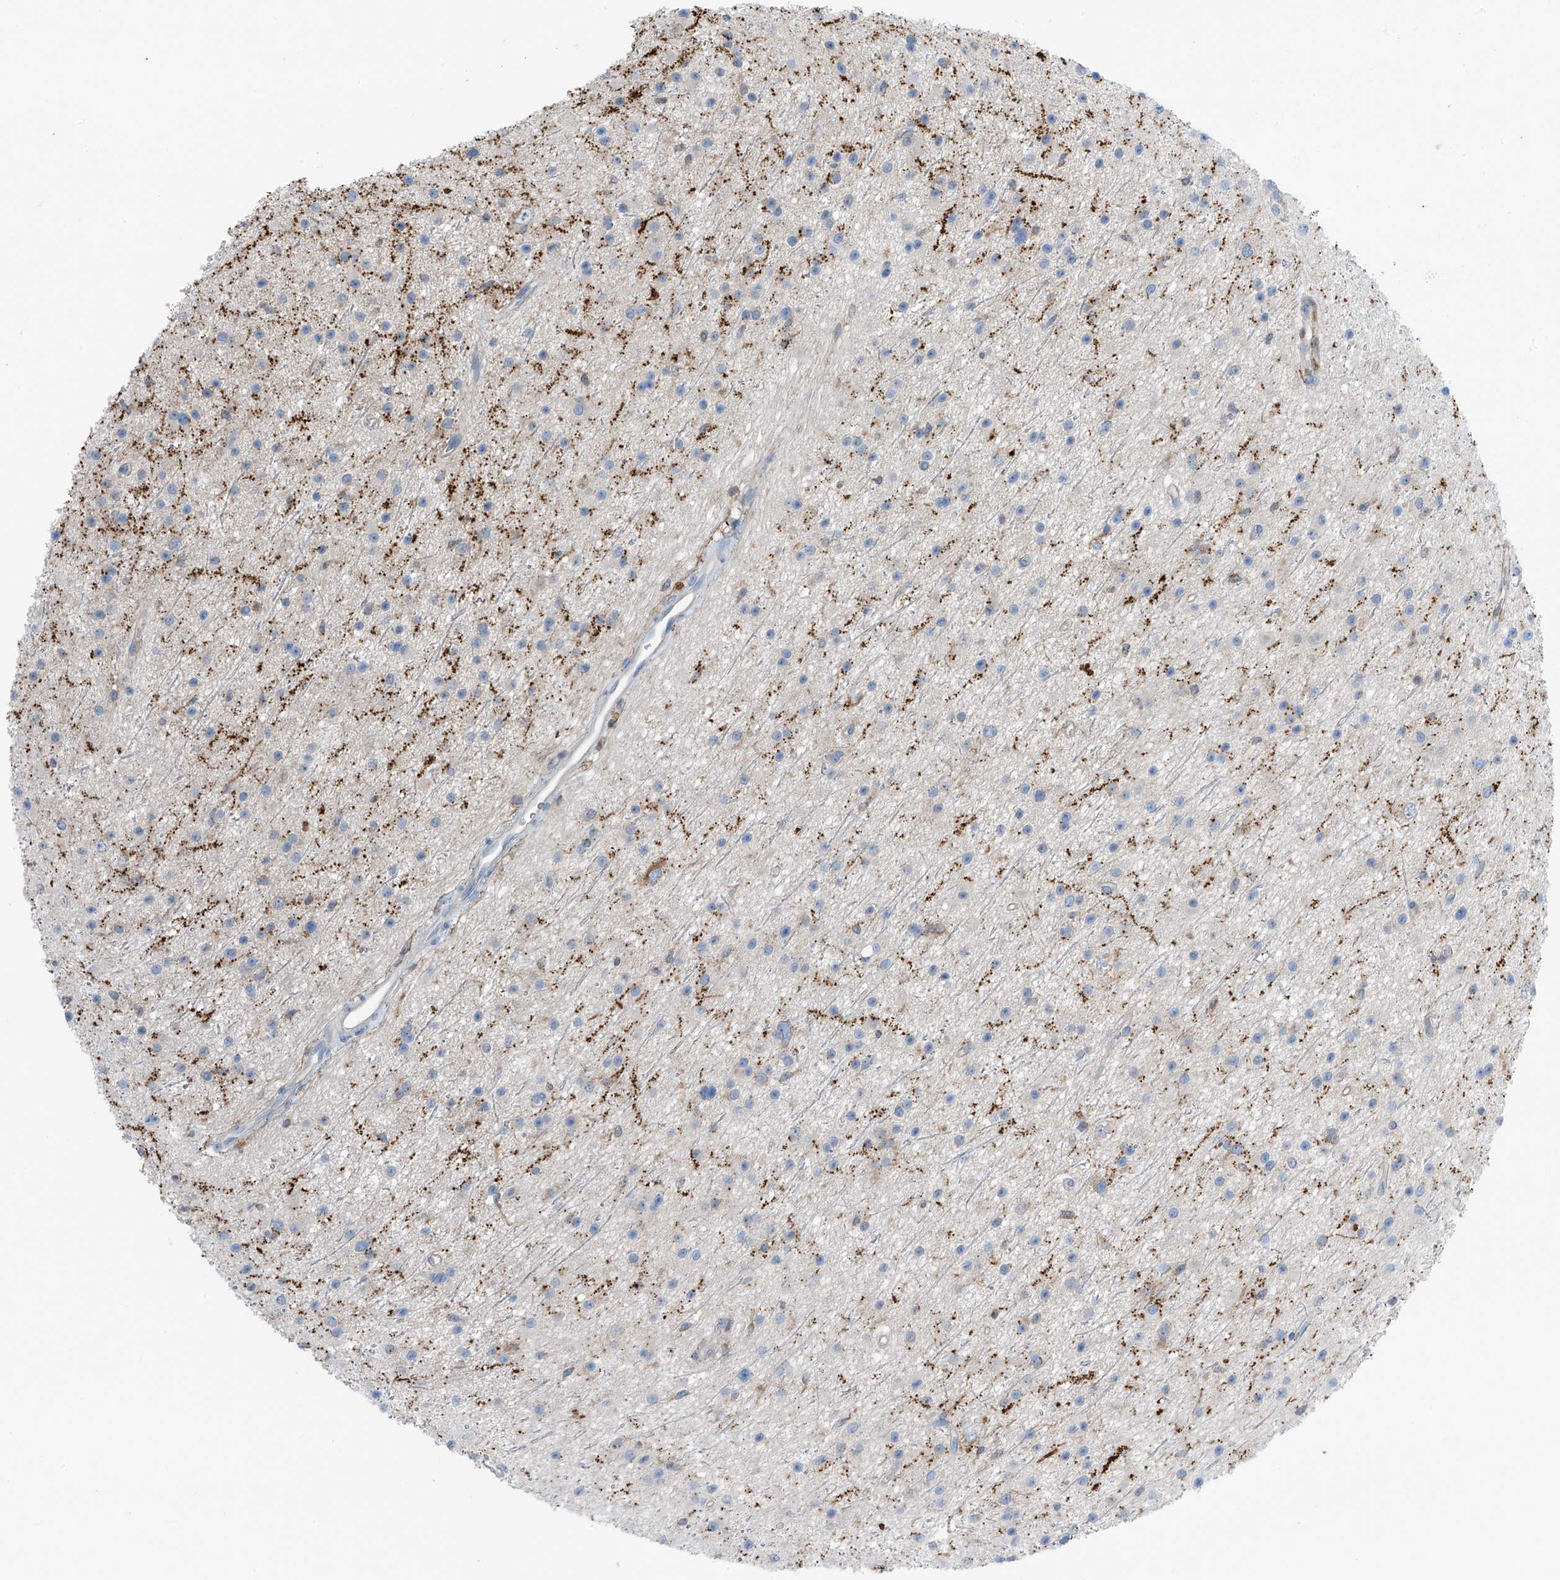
{"staining": {"intensity": "negative", "quantity": "none", "location": "none"}, "tissue": "glioma", "cell_type": "Tumor cells", "image_type": "cancer", "snomed": [{"axis": "morphology", "description": "Glioma, malignant, Low grade"}, {"axis": "topography", "description": "Cerebral cortex"}], "caption": "The image shows no significant expression in tumor cells of malignant glioma (low-grade).", "gene": "NALCN", "patient": {"sex": "female", "age": 39}}